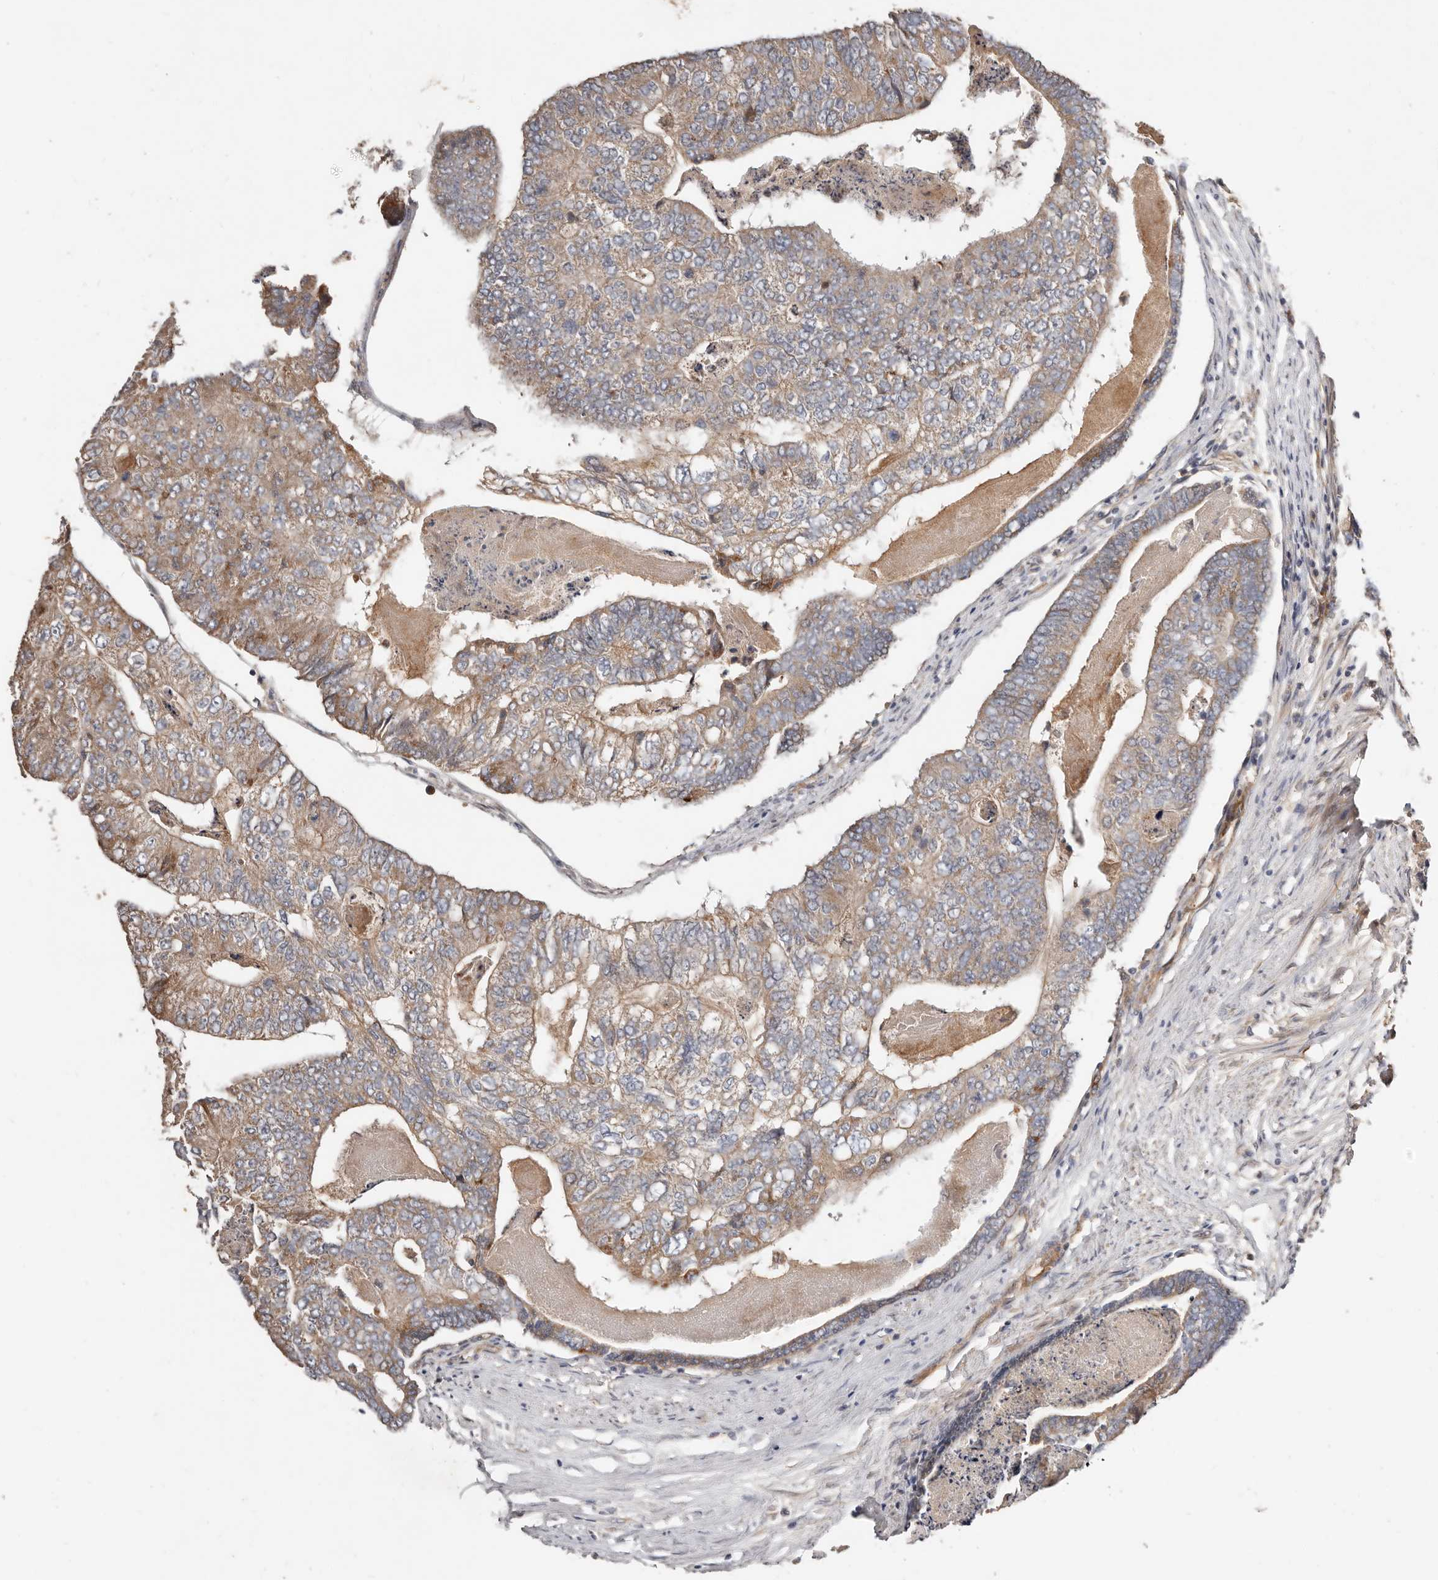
{"staining": {"intensity": "moderate", "quantity": "25%-75%", "location": "cytoplasmic/membranous"}, "tissue": "colorectal cancer", "cell_type": "Tumor cells", "image_type": "cancer", "snomed": [{"axis": "morphology", "description": "Adenocarcinoma, NOS"}, {"axis": "topography", "description": "Colon"}], "caption": "Immunohistochemistry (IHC) of human colorectal cancer (adenocarcinoma) exhibits medium levels of moderate cytoplasmic/membranous staining in about 25%-75% of tumor cells.", "gene": "MACF1", "patient": {"sex": "female", "age": 67}}